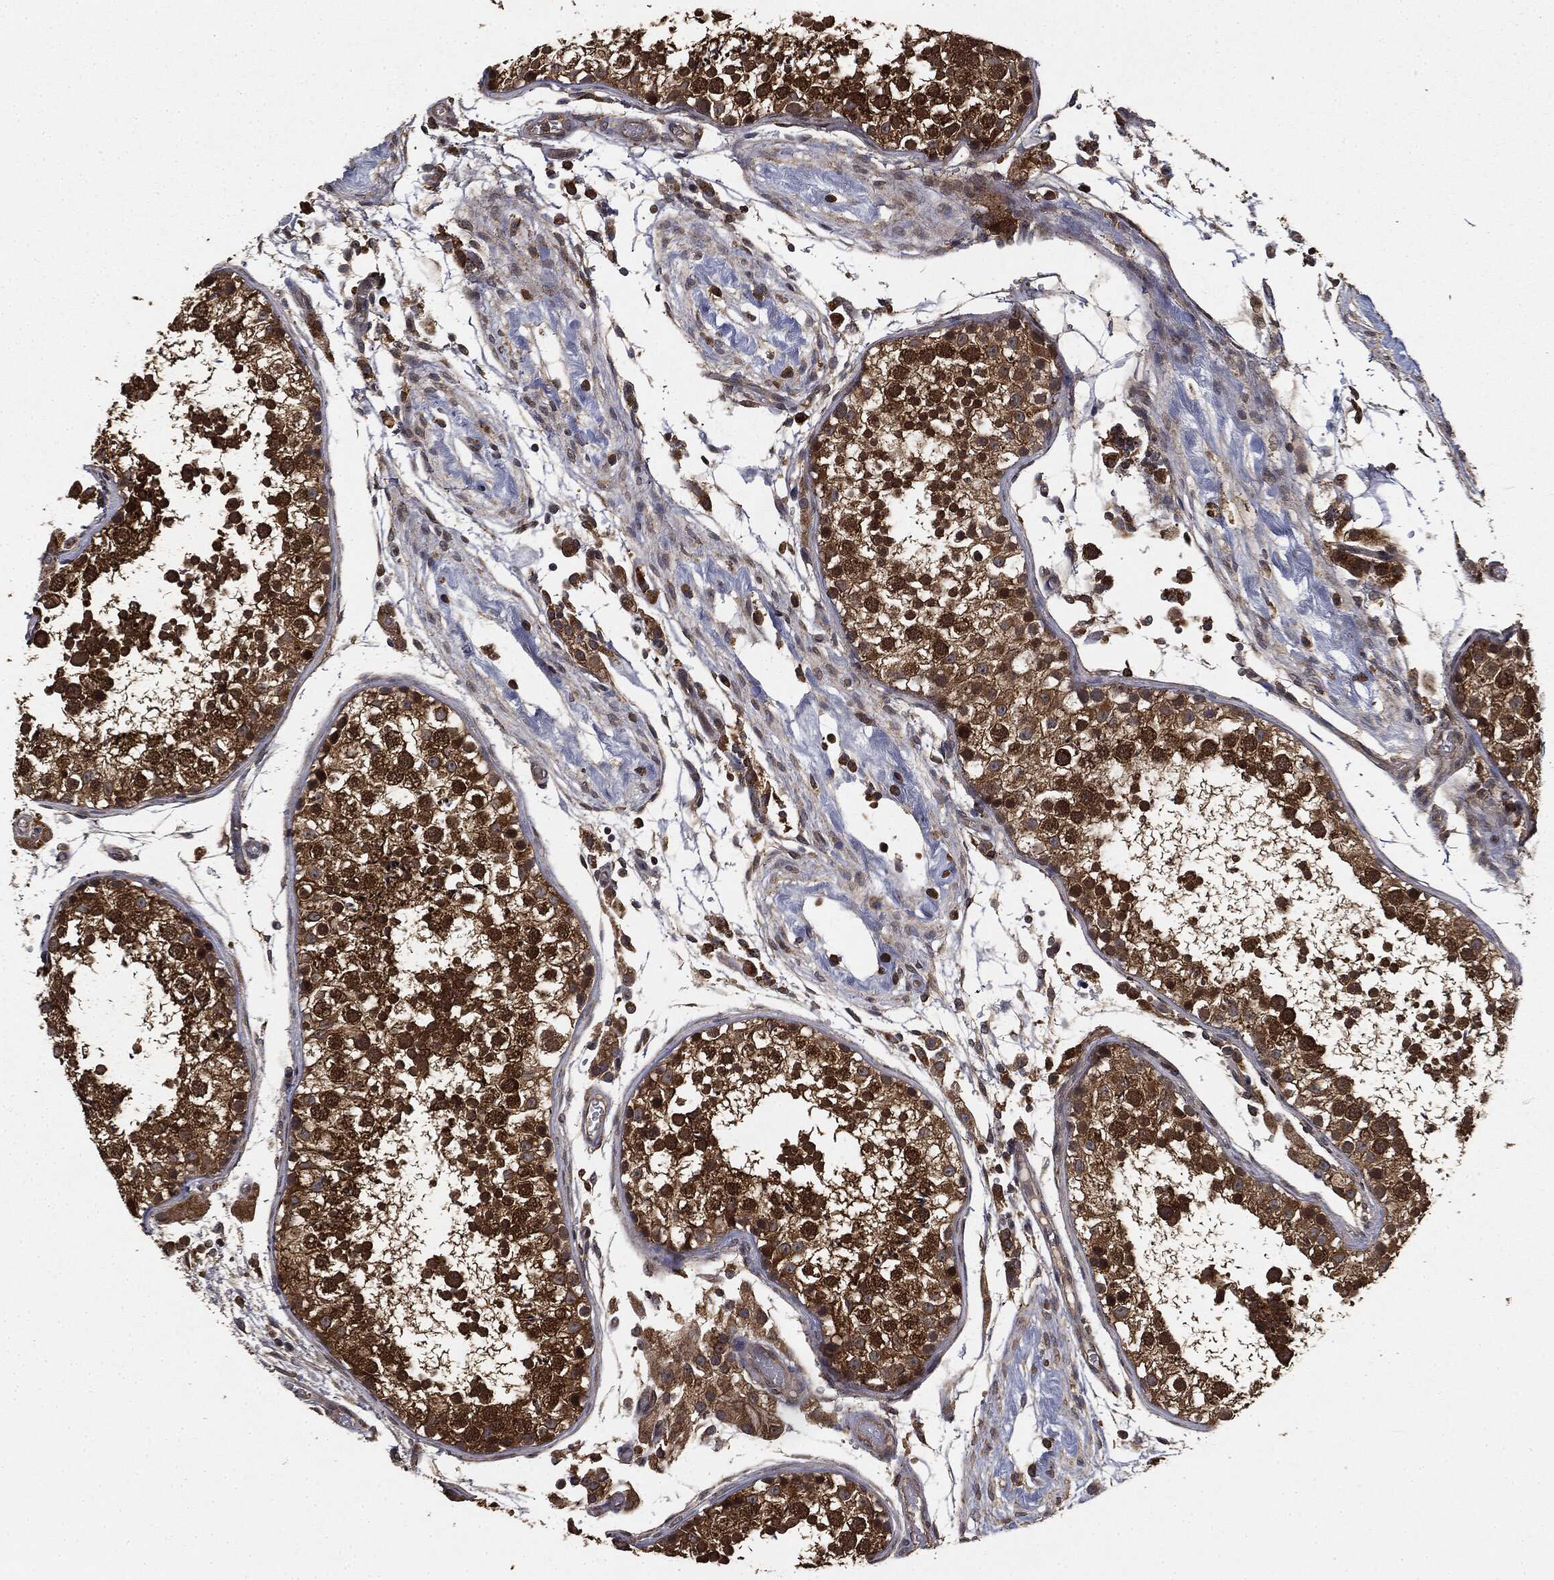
{"staining": {"intensity": "strong", "quantity": ">75%", "location": "cytoplasmic/membranous"}, "tissue": "testis", "cell_type": "Cells in seminiferous ducts", "image_type": "normal", "snomed": [{"axis": "morphology", "description": "Normal tissue, NOS"}, {"axis": "topography", "description": "Testis"}], "caption": "Immunohistochemistry (IHC) of benign human testis shows high levels of strong cytoplasmic/membranous expression in about >75% of cells in seminiferous ducts.", "gene": "MIER2", "patient": {"sex": "male", "age": 29}}